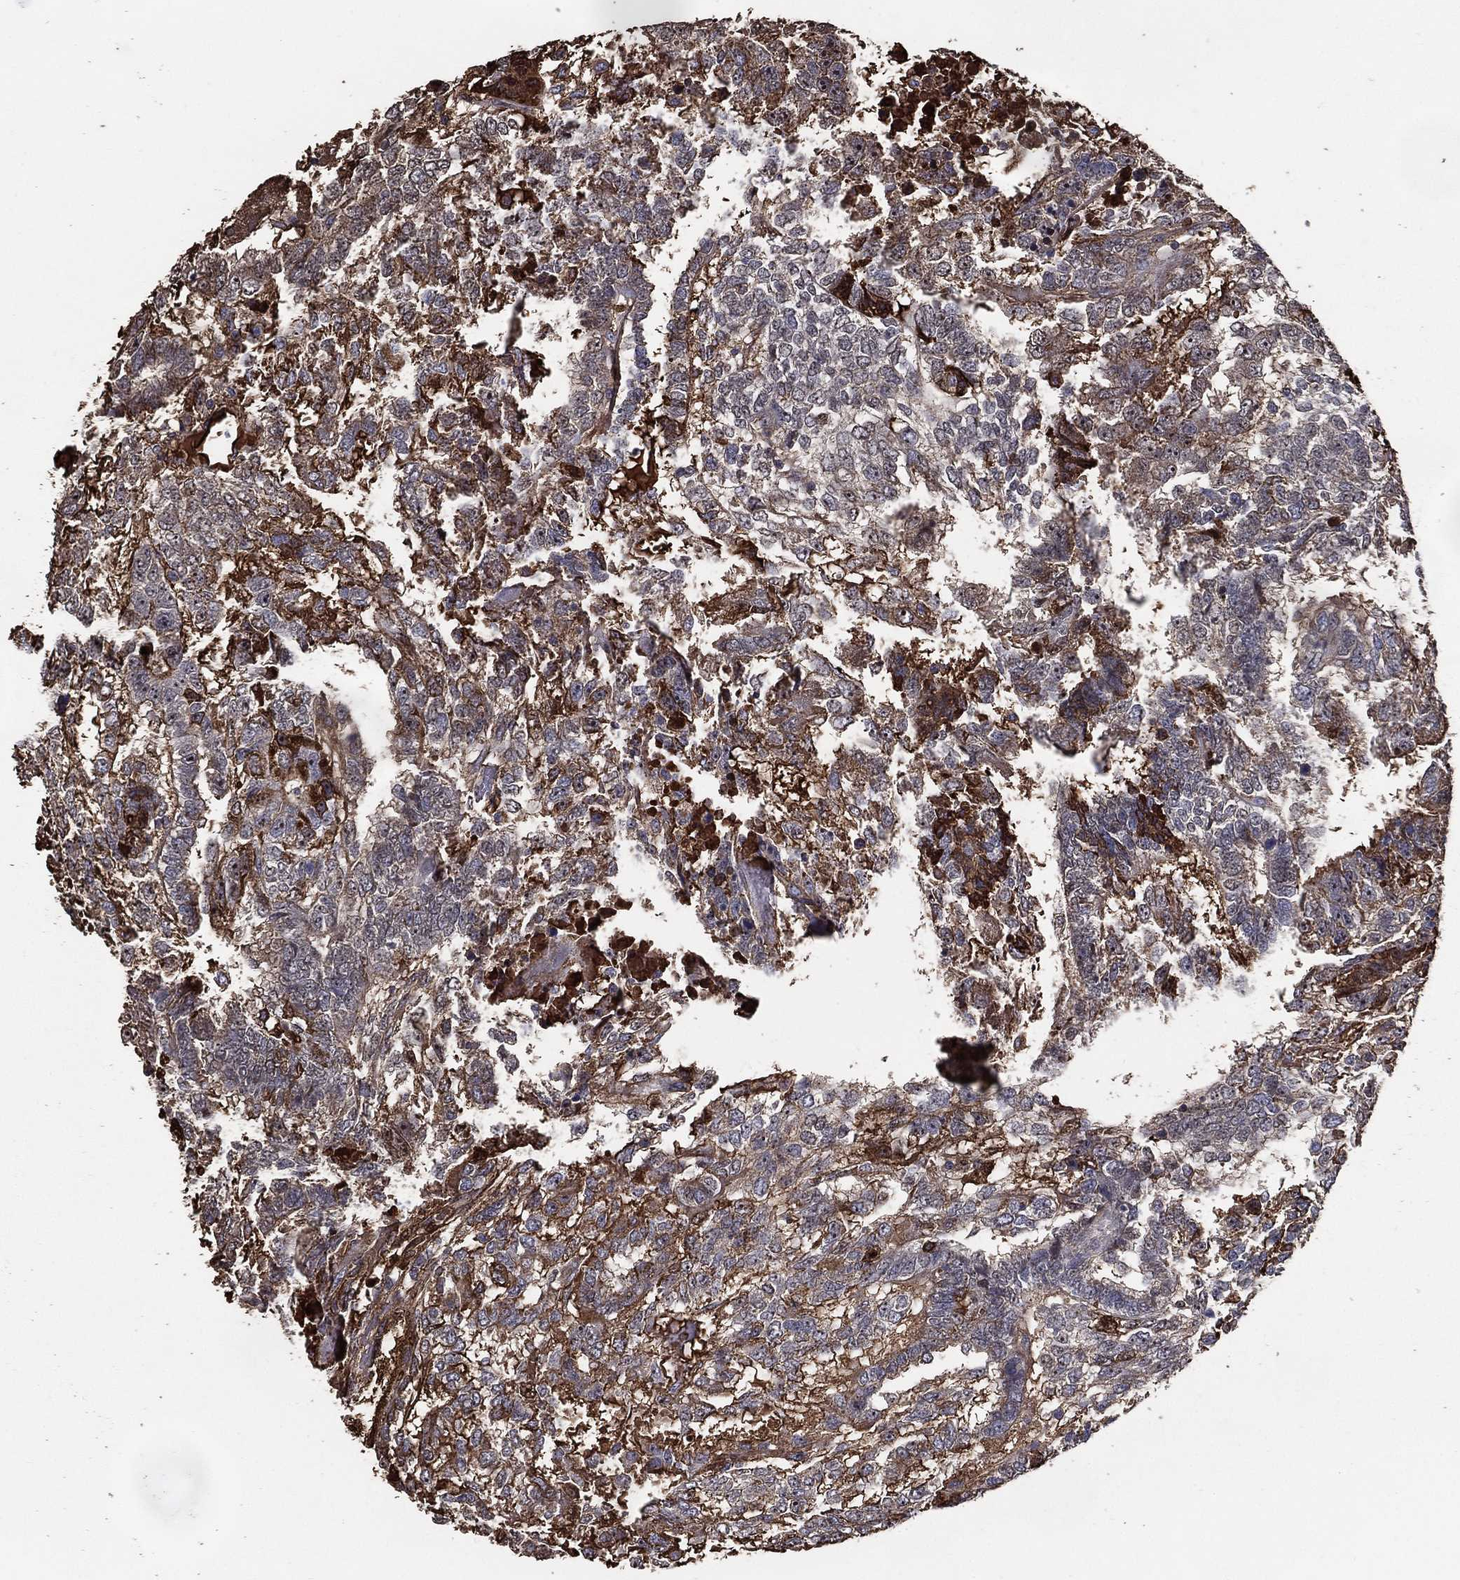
{"staining": {"intensity": "moderate", "quantity": "<25%", "location": "cytoplasmic/membranous"}, "tissue": "testis cancer", "cell_type": "Tumor cells", "image_type": "cancer", "snomed": [{"axis": "morphology", "description": "Seminoma, NOS"}, {"axis": "morphology", "description": "Carcinoma, Embryonal, NOS"}, {"axis": "topography", "description": "Testis"}], "caption": "High-power microscopy captured an immunohistochemistry (IHC) photomicrograph of testis cancer (seminoma), revealing moderate cytoplasmic/membranous positivity in about <25% of tumor cells.", "gene": "EFNA1", "patient": {"sex": "male", "age": 41}}